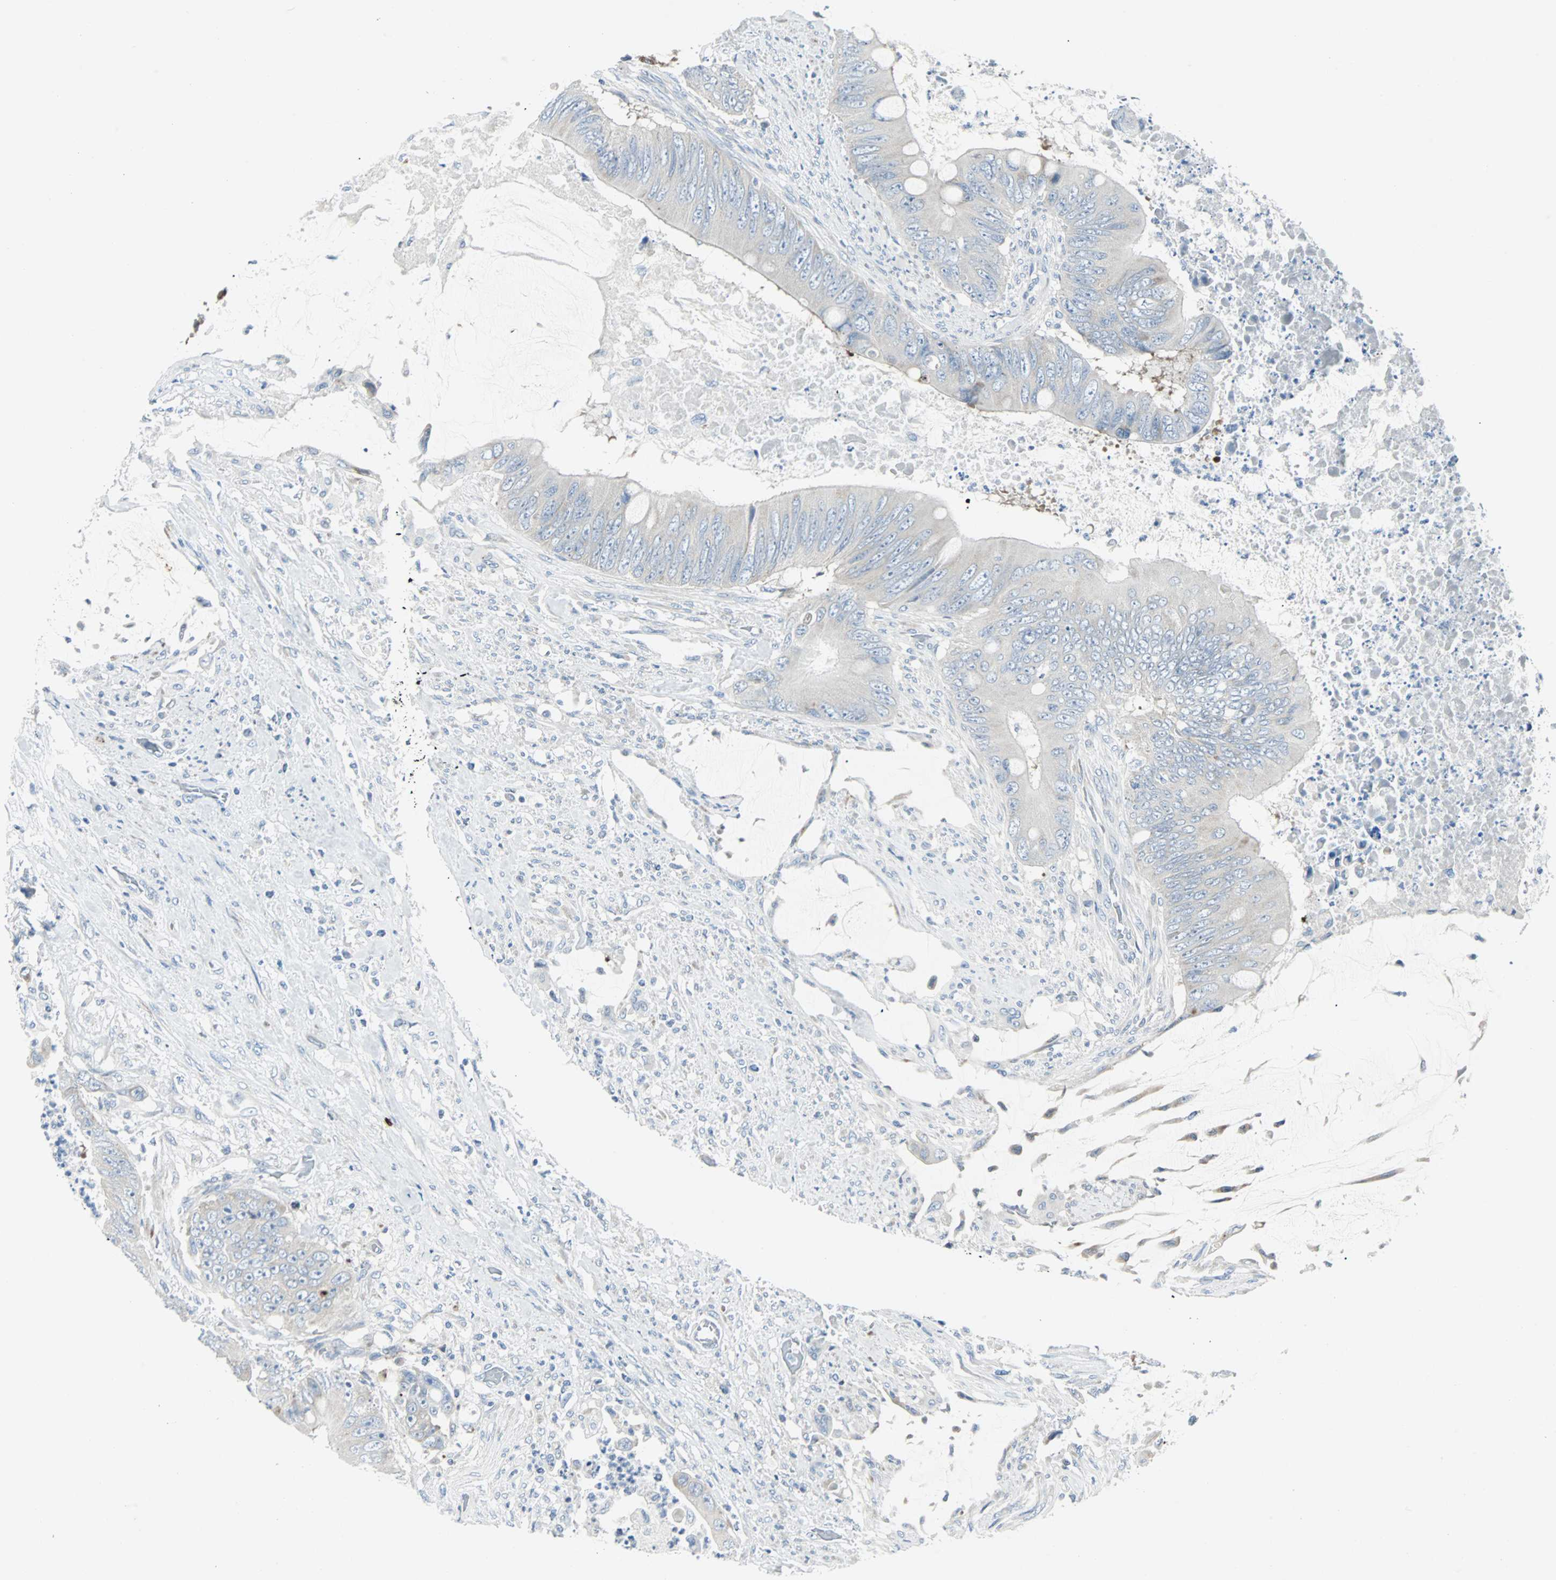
{"staining": {"intensity": "negative", "quantity": "none", "location": "none"}, "tissue": "colorectal cancer", "cell_type": "Tumor cells", "image_type": "cancer", "snomed": [{"axis": "morphology", "description": "Adenocarcinoma, NOS"}, {"axis": "topography", "description": "Rectum"}], "caption": "High magnification brightfield microscopy of colorectal adenocarcinoma stained with DAB (brown) and counterstained with hematoxylin (blue): tumor cells show no significant positivity.", "gene": "BBC3", "patient": {"sex": "female", "age": 77}}